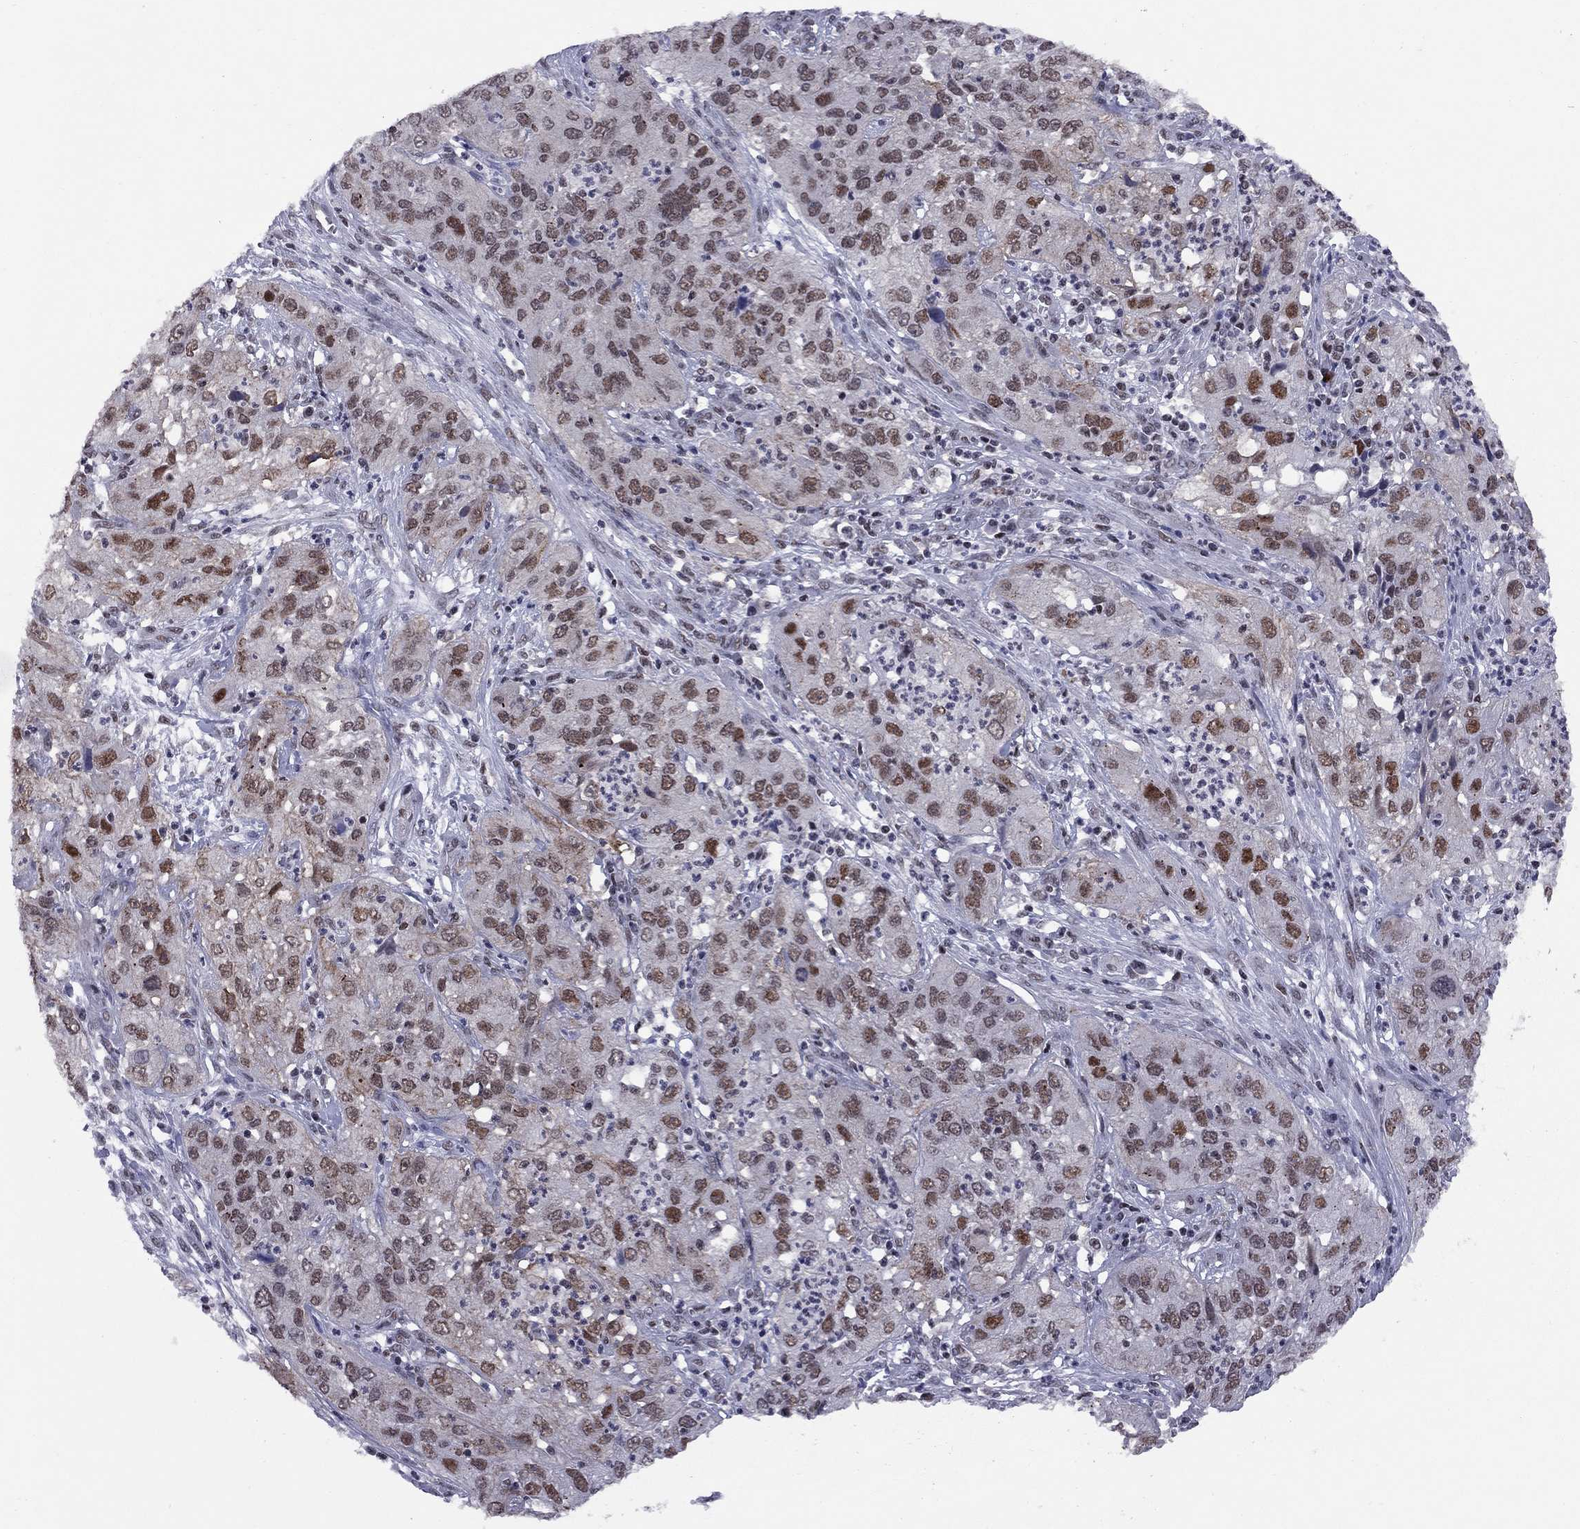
{"staining": {"intensity": "moderate", "quantity": ">75%", "location": "nuclear"}, "tissue": "cervical cancer", "cell_type": "Tumor cells", "image_type": "cancer", "snomed": [{"axis": "morphology", "description": "Squamous cell carcinoma, NOS"}, {"axis": "topography", "description": "Cervix"}], "caption": "The photomicrograph reveals immunohistochemical staining of cervical squamous cell carcinoma. There is moderate nuclear expression is seen in approximately >75% of tumor cells. (Brightfield microscopy of DAB IHC at high magnification).", "gene": "TAF9", "patient": {"sex": "female", "age": 32}}